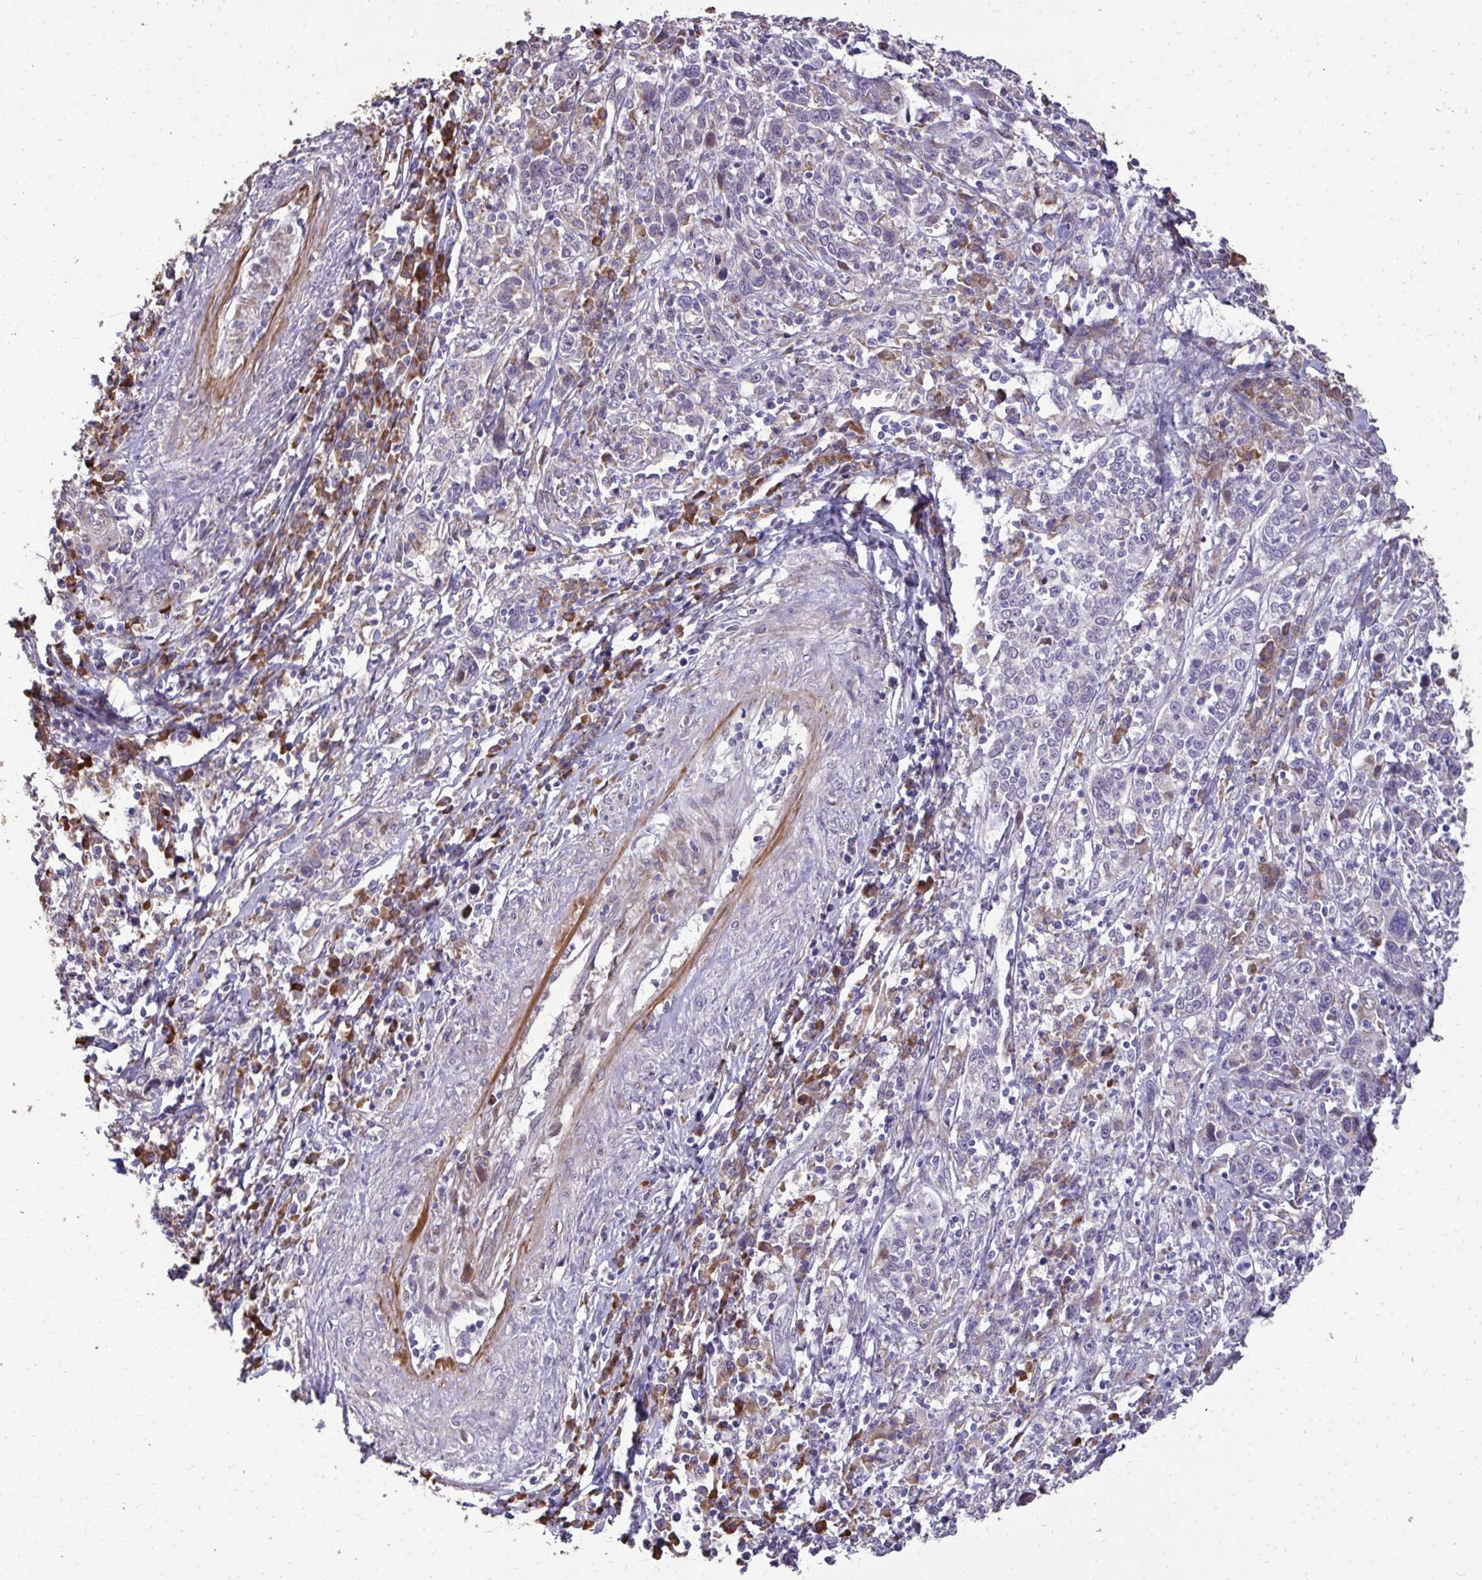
{"staining": {"intensity": "weak", "quantity": "25%-75%", "location": "cytoplasmic/membranous"}, "tissue": "cervical cancer", "cell_type": "Tumor cells", "image_type": "cancer", "snomed": [{"axis": "morphology", "description": "Squamous cell carcinoma, NOS"}, {"axis": "topography", "description": "Cervix"}], "caption": "An immunohistochemistry (IHC) photomicrograph of tumor tissue is shown. Protein staining in brown highlights weak cytoplasmic/membranous positivity in cervical cancer (squamous cell carcinoma) within tumor cells.", "gene": "FIBCD1", "patient": {"sex": "female", "age": 46}}